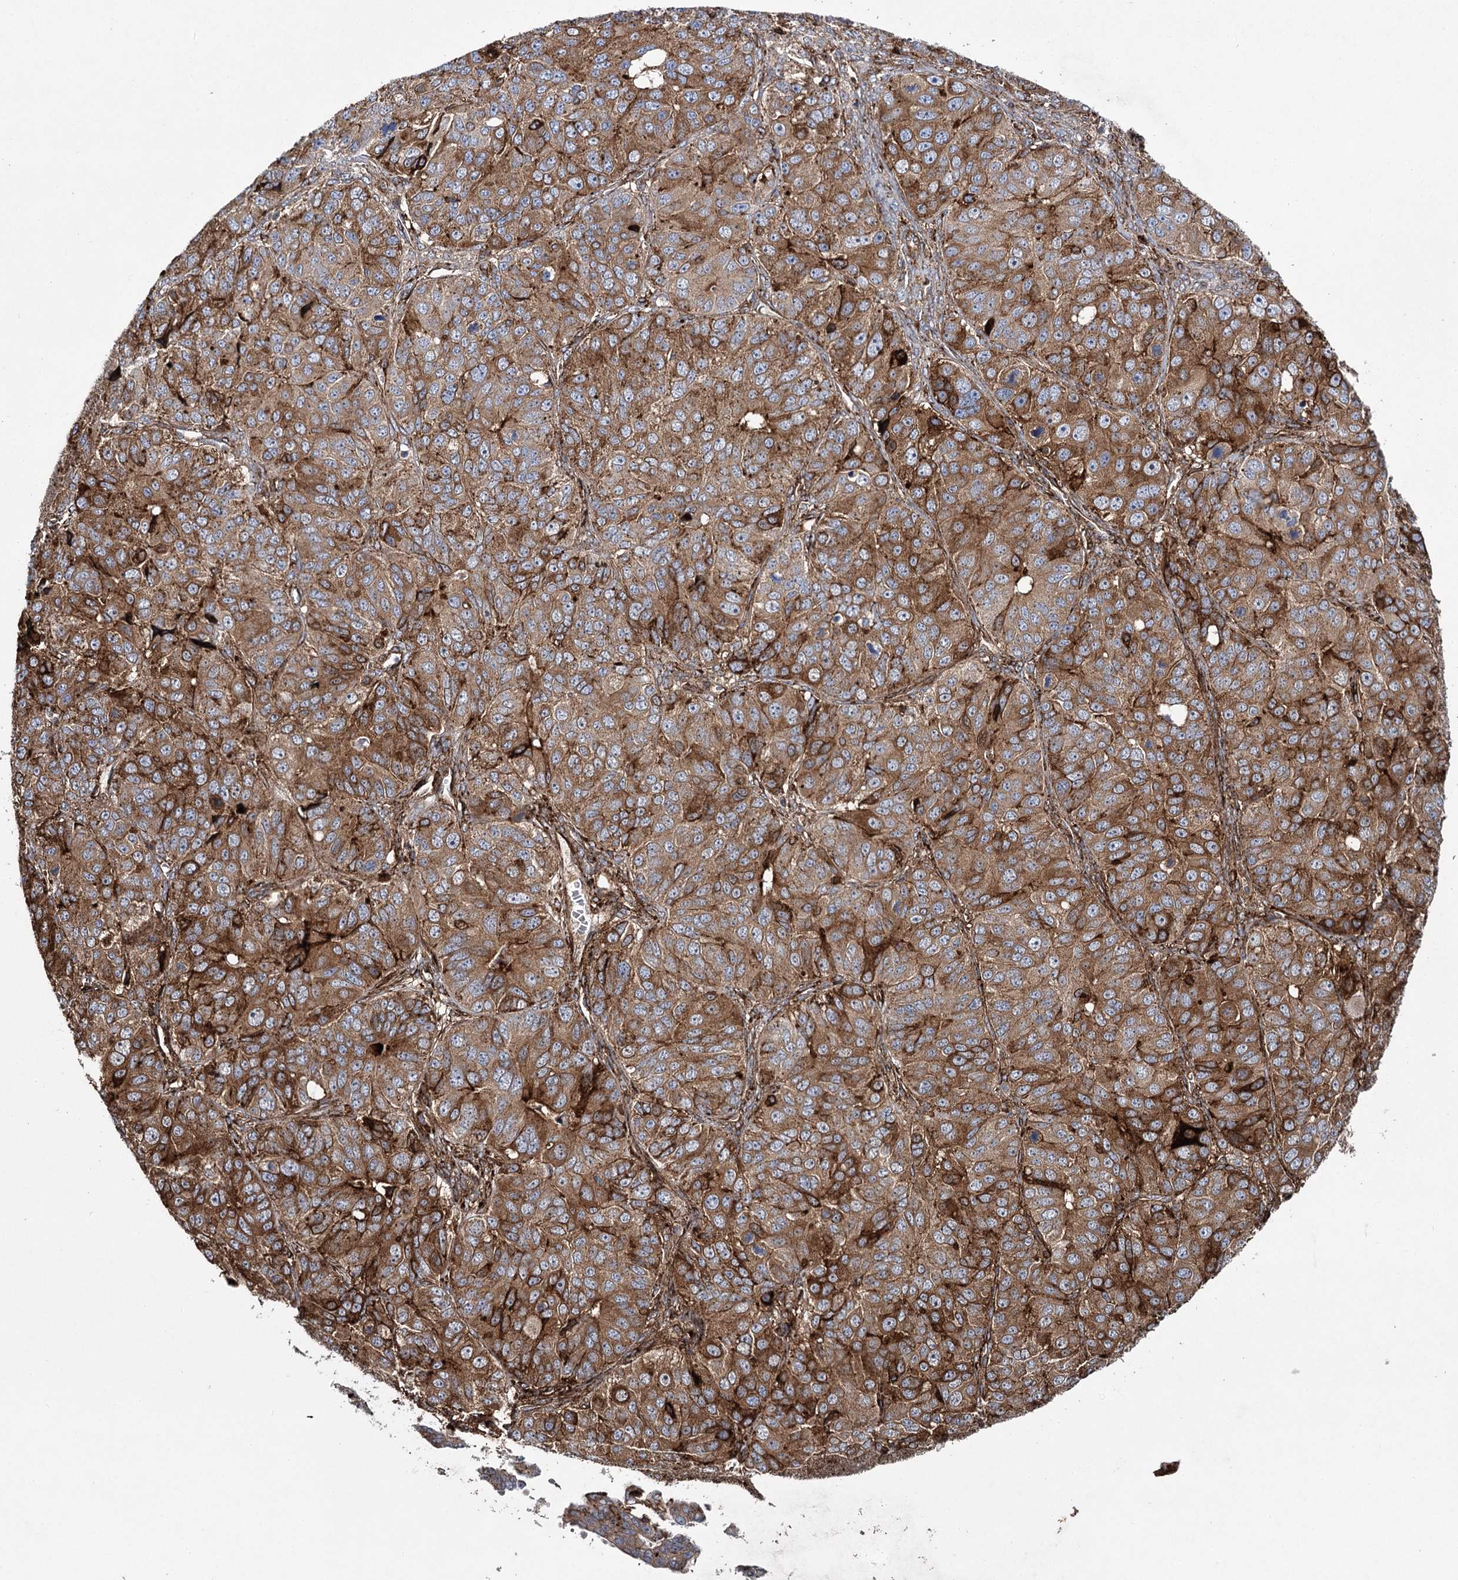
{"staining": {"intensity": "moderate", "quantity": ">75%", "location": "cytoplasmic/membranous"}, "tissue": "ovarian cancer", "cell_type": "Tumor cells", "image_type": "cancer", "snomed": [{"axis": "morphology", "description": "Carcinoma, endometroid"}, {"axis": "topography", "description": "Ovary"}], "caption": "Moderate cytoplasmic/membranous staining is appreciated in about >75% of tumor cells in endometroid carcinoma (ovarian).", "gene": "DCUN1D4", "patient": {"sex": "female", "age": 51}}